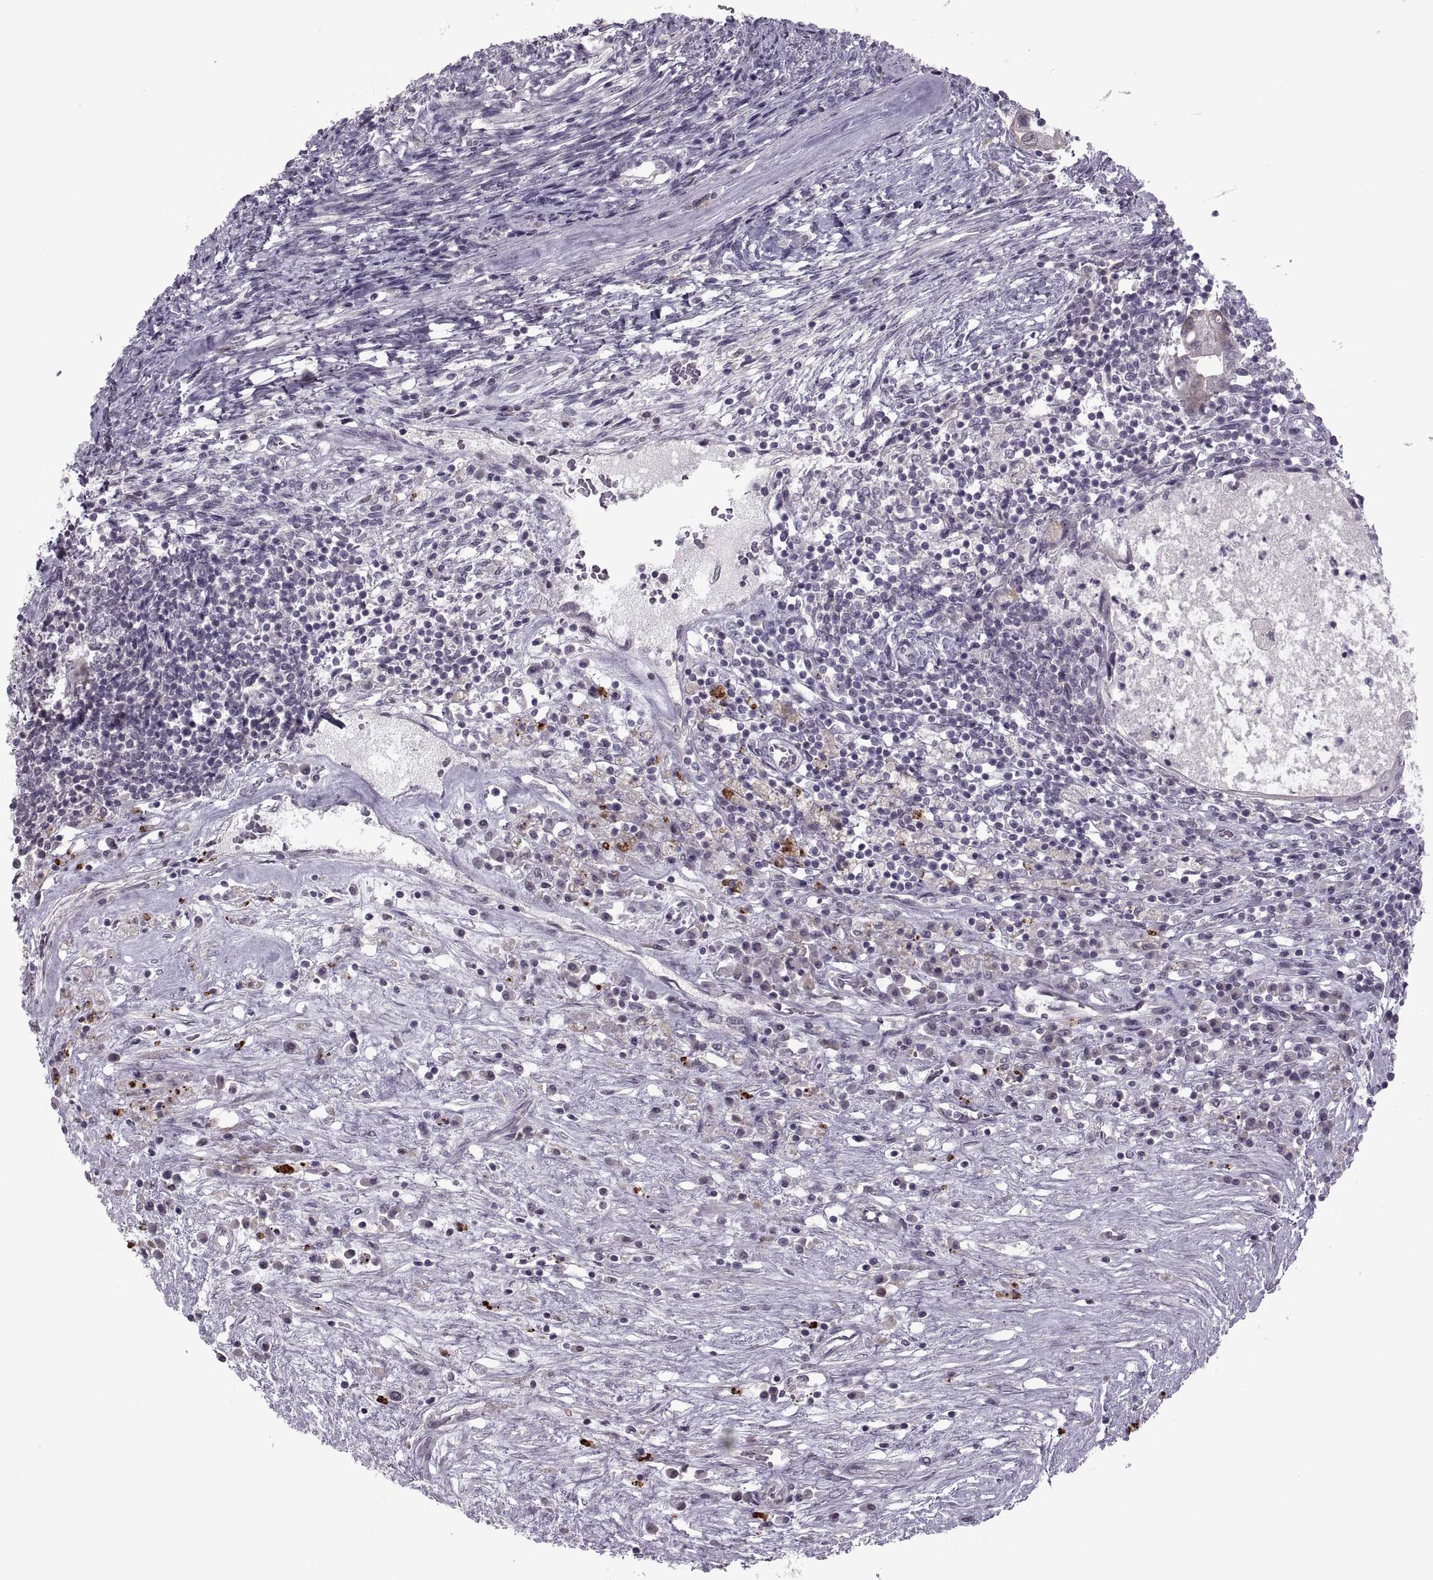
{"staining": {"intensity": "negative", "quantity": "none", "location": "none"}, "tissue": "testis cancer", "cell_type": "Tumor cells", "image_type": "cancer", "snomed": [{"axis": "morphology", "description": "Carcinoma, Embryonal, NOS"}, {"axis": "topography", "description": "Testis"}], "caption": "This photomicrograph is of embryonal carcinoma (testis) stained with immunohistochemistry (IHC) to label a protein in brown with the nuclei are counter-stained blue. There is no staining in tumor cells. (Stains: DAB immunohistochemistry with hematoxylin counter stain, Microscopy: brightfield microscopy at high magnification).", "gene": "MGAT4D", "patient": {"sex": "male", "age": 37}}